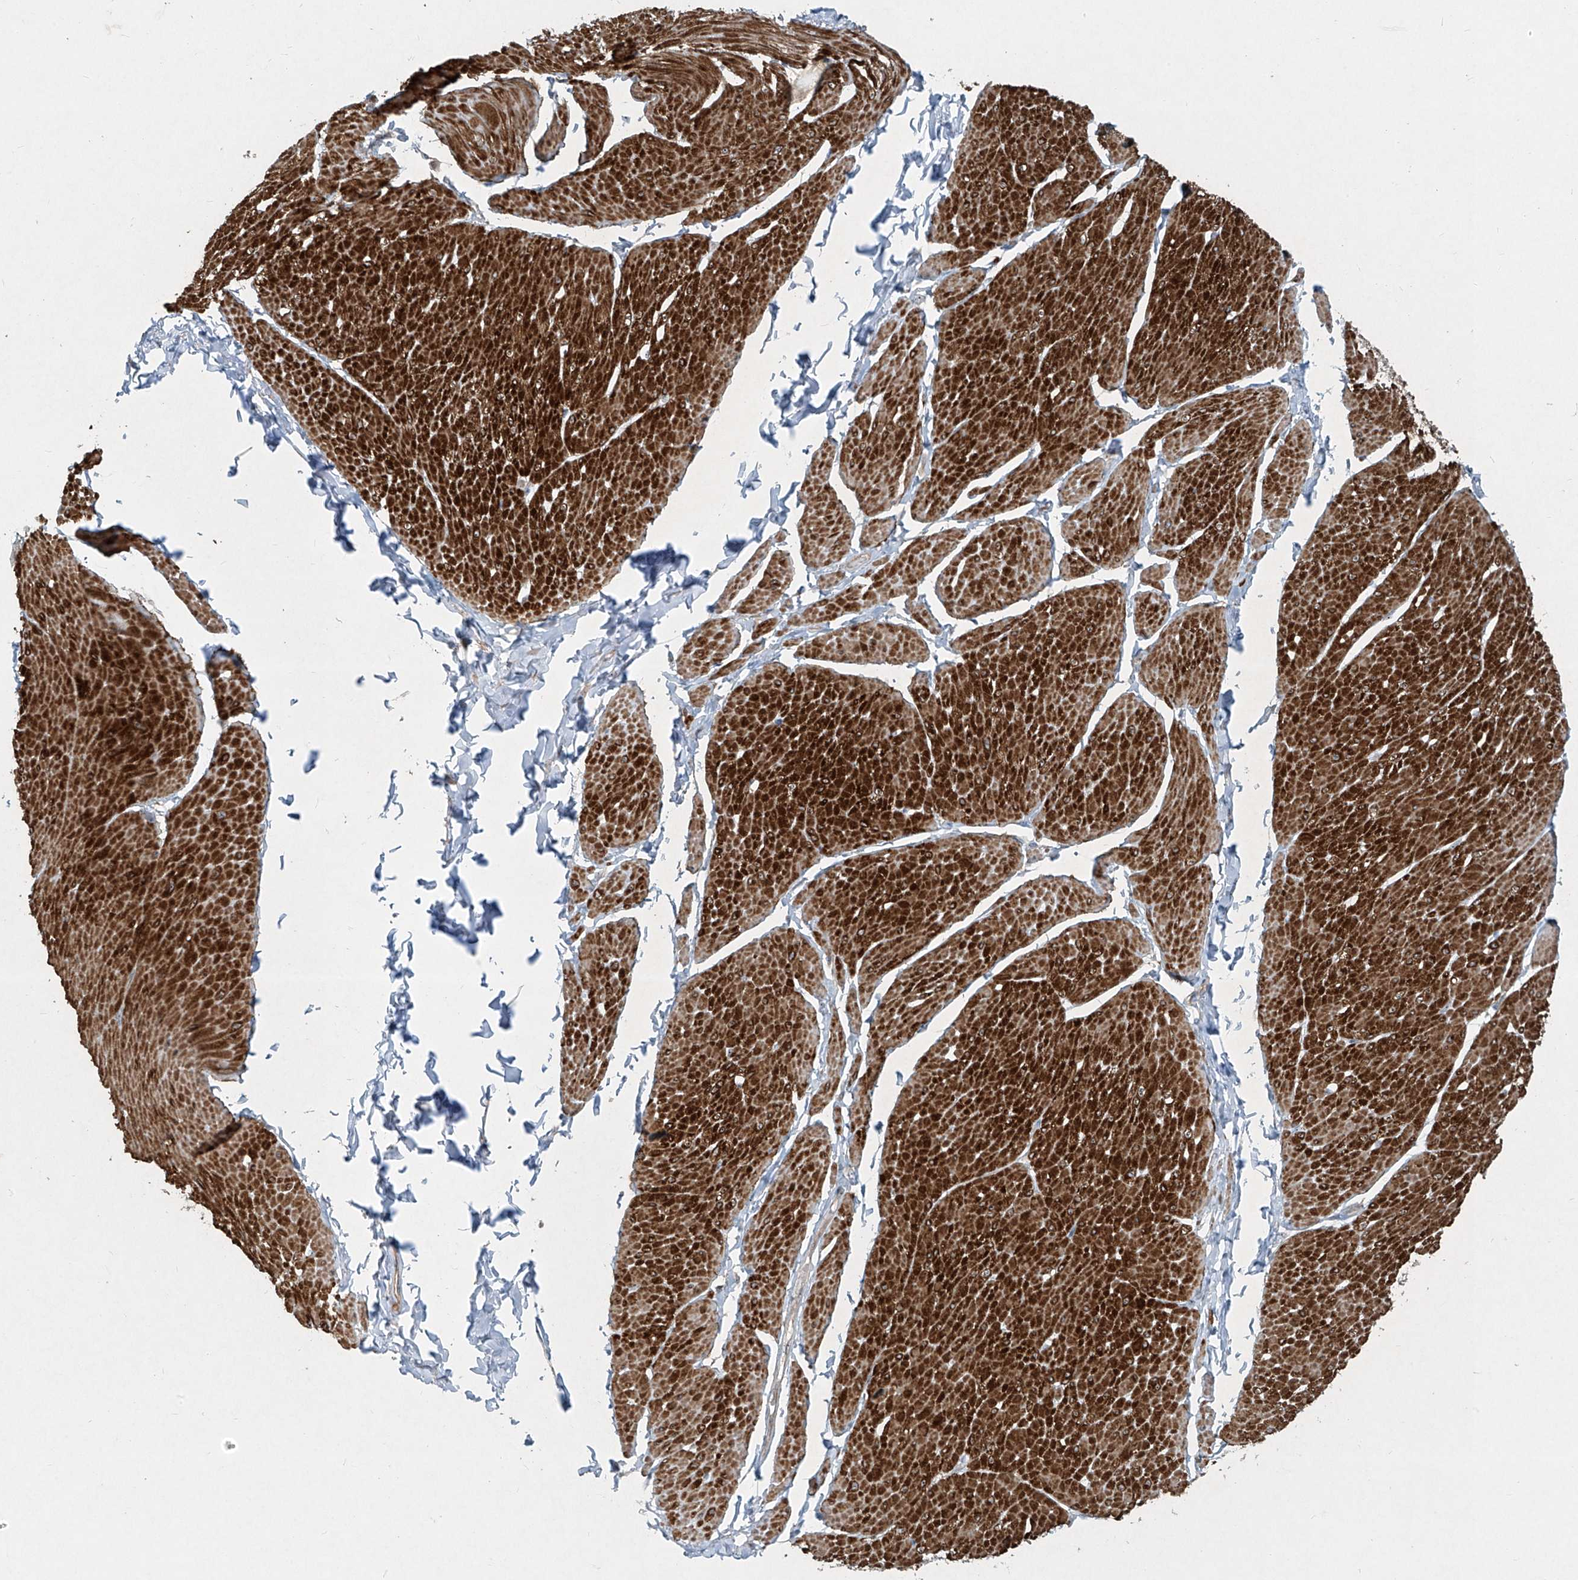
{"staining": {"intensity": "strong", "quantity": ">75%", "location": "cytoplasmic/membranous"}, "tissue": "smooth muscle", "cell_type": "Smooth muscle cells", "image_type": "normal", "snomed": [{"axis": "morphology", "description": "Urothelial carcinoma, High grade"}, {"axis": "topography", "description": "Urinary bladder"}], "caption": "Protein expression analysis of normal smooth muscle shows strong cytoplasmic/membranous positivity in approximately >75% of smooth muscle cells.", "gene": "PPCS", "patient": {"sex": "male", "age": 46}}